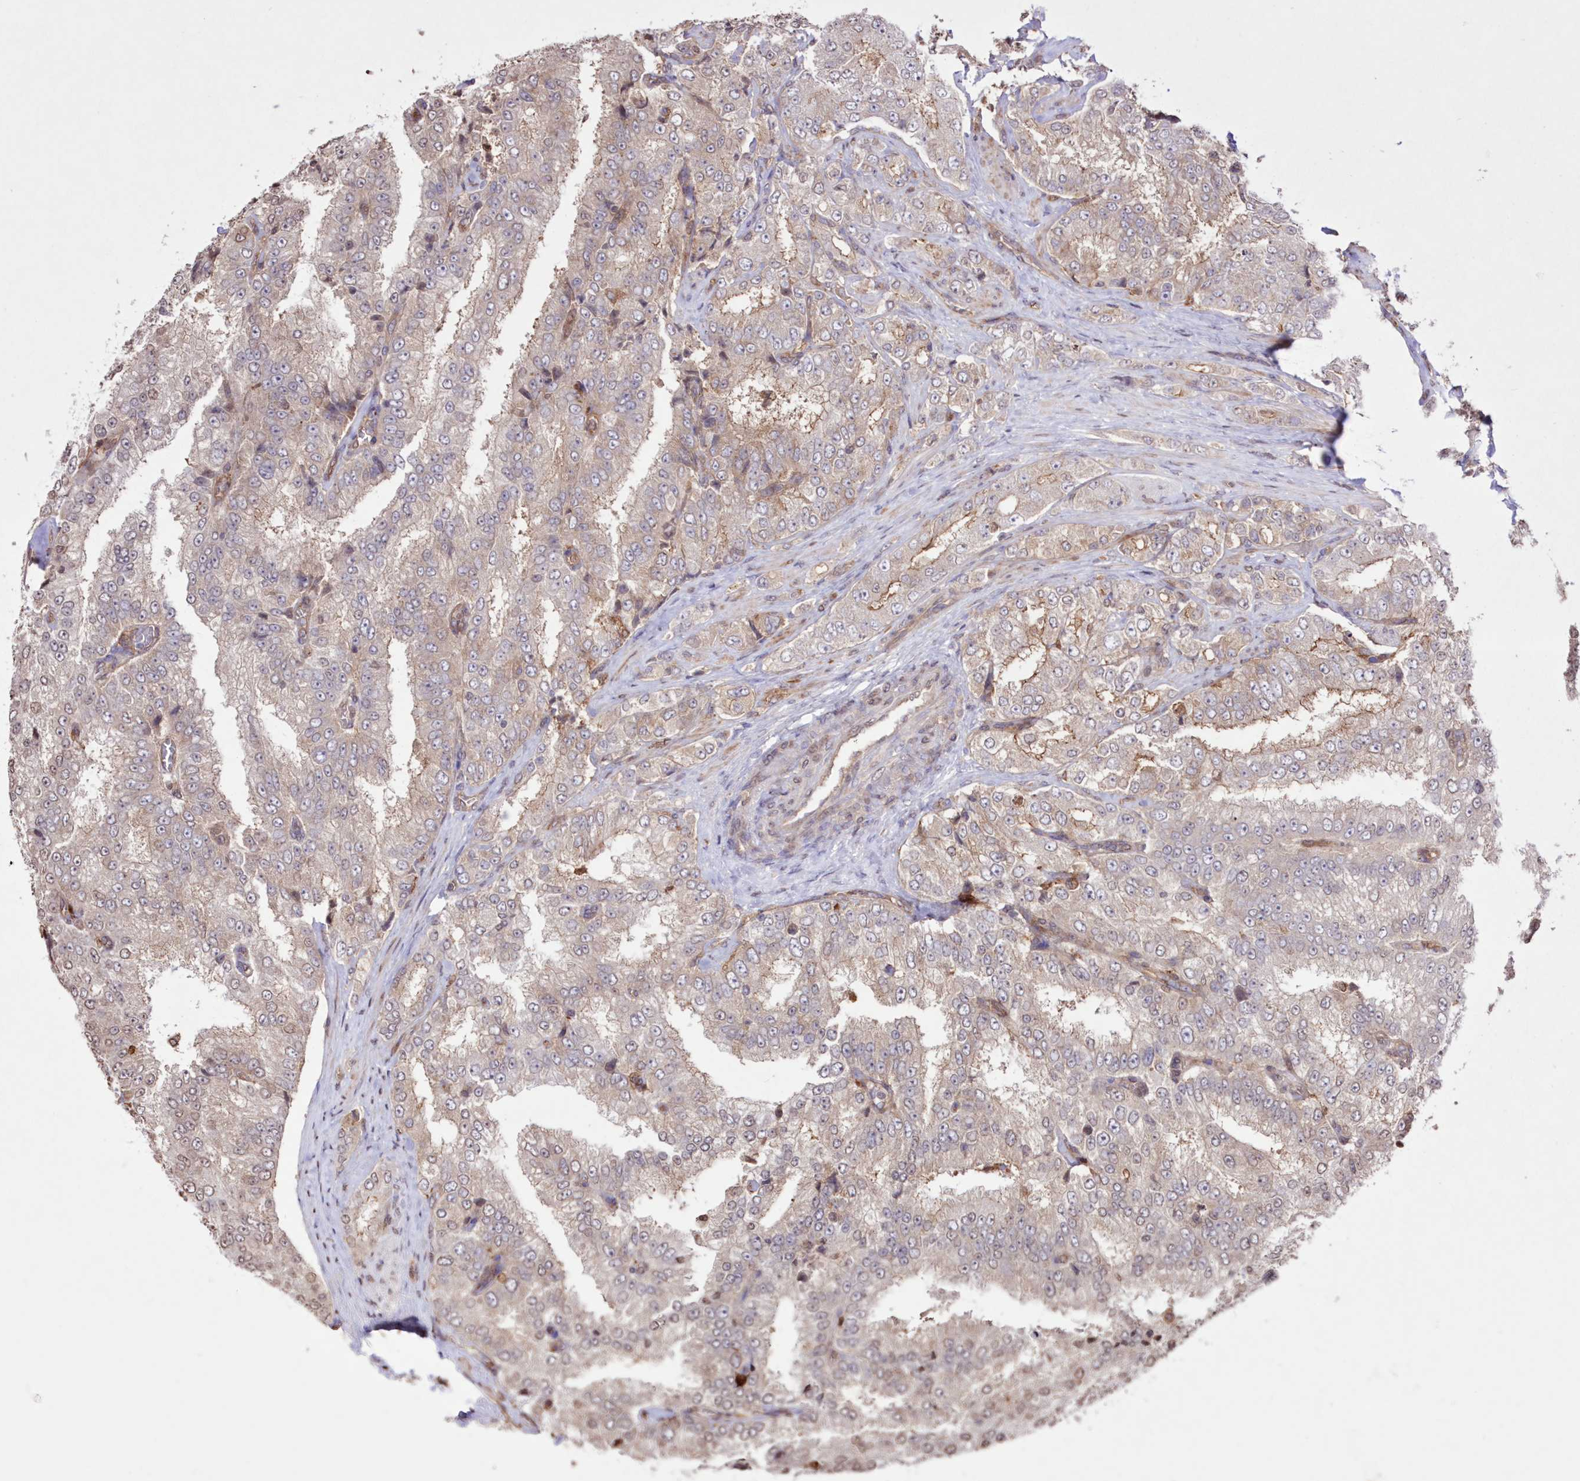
{"staining": {"intensity": "weak", "quantity": "<25%", "location": "cytoplasmic/membranous"}, "tissue": "prostate cancer", "cell_type": "Tumor cells", "image_type": "cancer", "snomed": [{"axis": "morphology", "description": "Adenocarcinoma, High grade"}, {"axis": "topography", "description": "Prostate"}], "caption": "DAB immunohistochemical staining of prostate cancer (adenocarcinoma (high-grade)) displays no significant expression in tumor cells. The staining is performed using DAB (3,3'-diaminobenzidine) brown chromogen with nuclei counter-stained in using hematoxylin.", "gene": "FCHO2", "patient": {"sex": "male", "age": 58}}